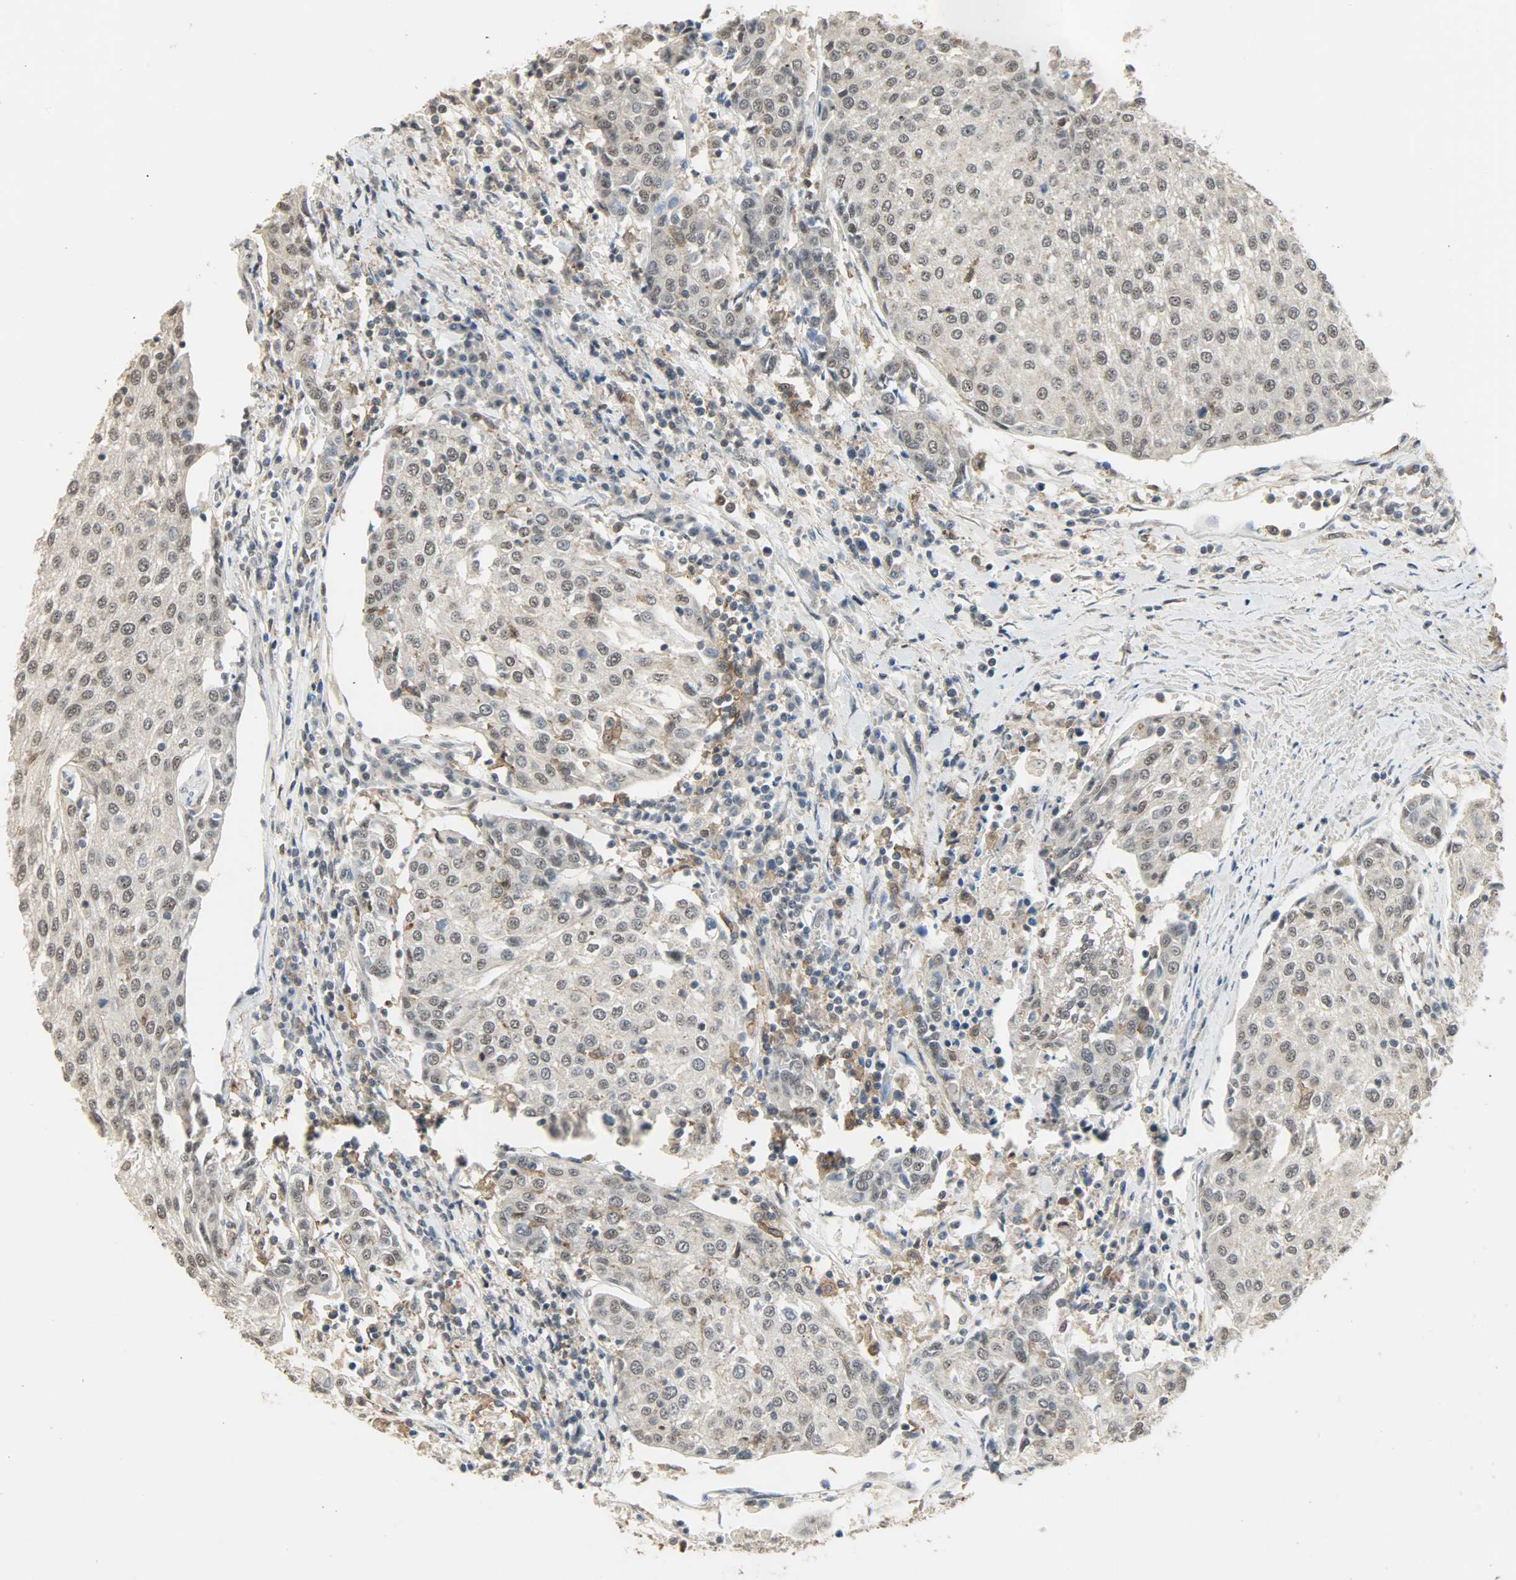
{"staining": {"intensity": "negative", "quantity": "none", "location": "none"}, "tissue": "urothelial cancer", "cell_type": "Tumor cells", "image_type": "cancer", "snomed": [{"axis": "morphology", "description": "Urothelial carcinoma, High grade"}, {"axis": "topography", "description": "Urinary bladder"}], "caption": "The IHC photomicrograph has no significant staining in tumor cells of urothelial cancer tissue.", "gene": "SKAP2", "patient": {"sex": "female", "age": 85}}